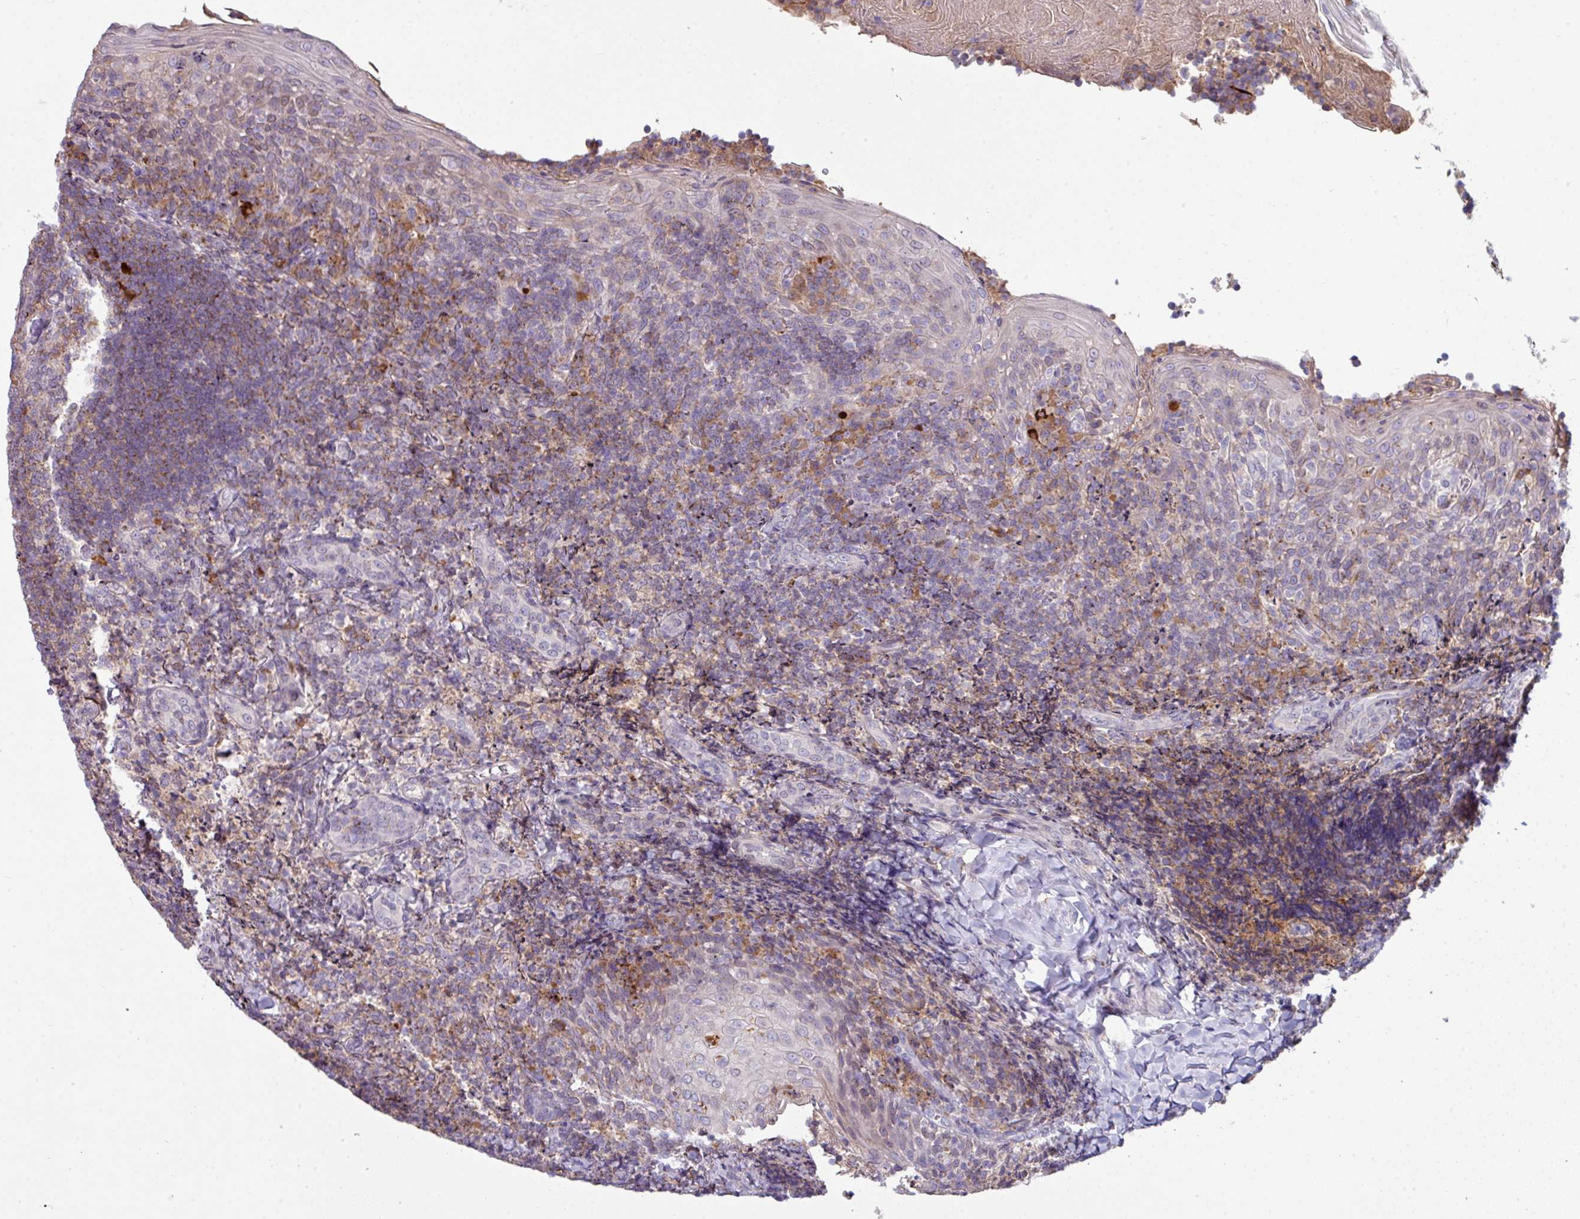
{"staining": {"intensity": "strong", "quantity": "<25%", "location": "cytoplasmic/membranous"}, "tissue": "tonsil", "cell_type": "Germinal center cells", "image_type": "normal", "snomed": [{"axis": "morphology", "description": "Normal tissue, NOS"}, {"axis": "topography", "description": "Tonsil"}], "caption": "A histopathology image of human tonsil stained for a protein demonstrates strong cytoplasmic/membranous brown staining in germinal center cells.", "gene": "SLAMF6", "patient": {"sex": "female", "age": 10}}